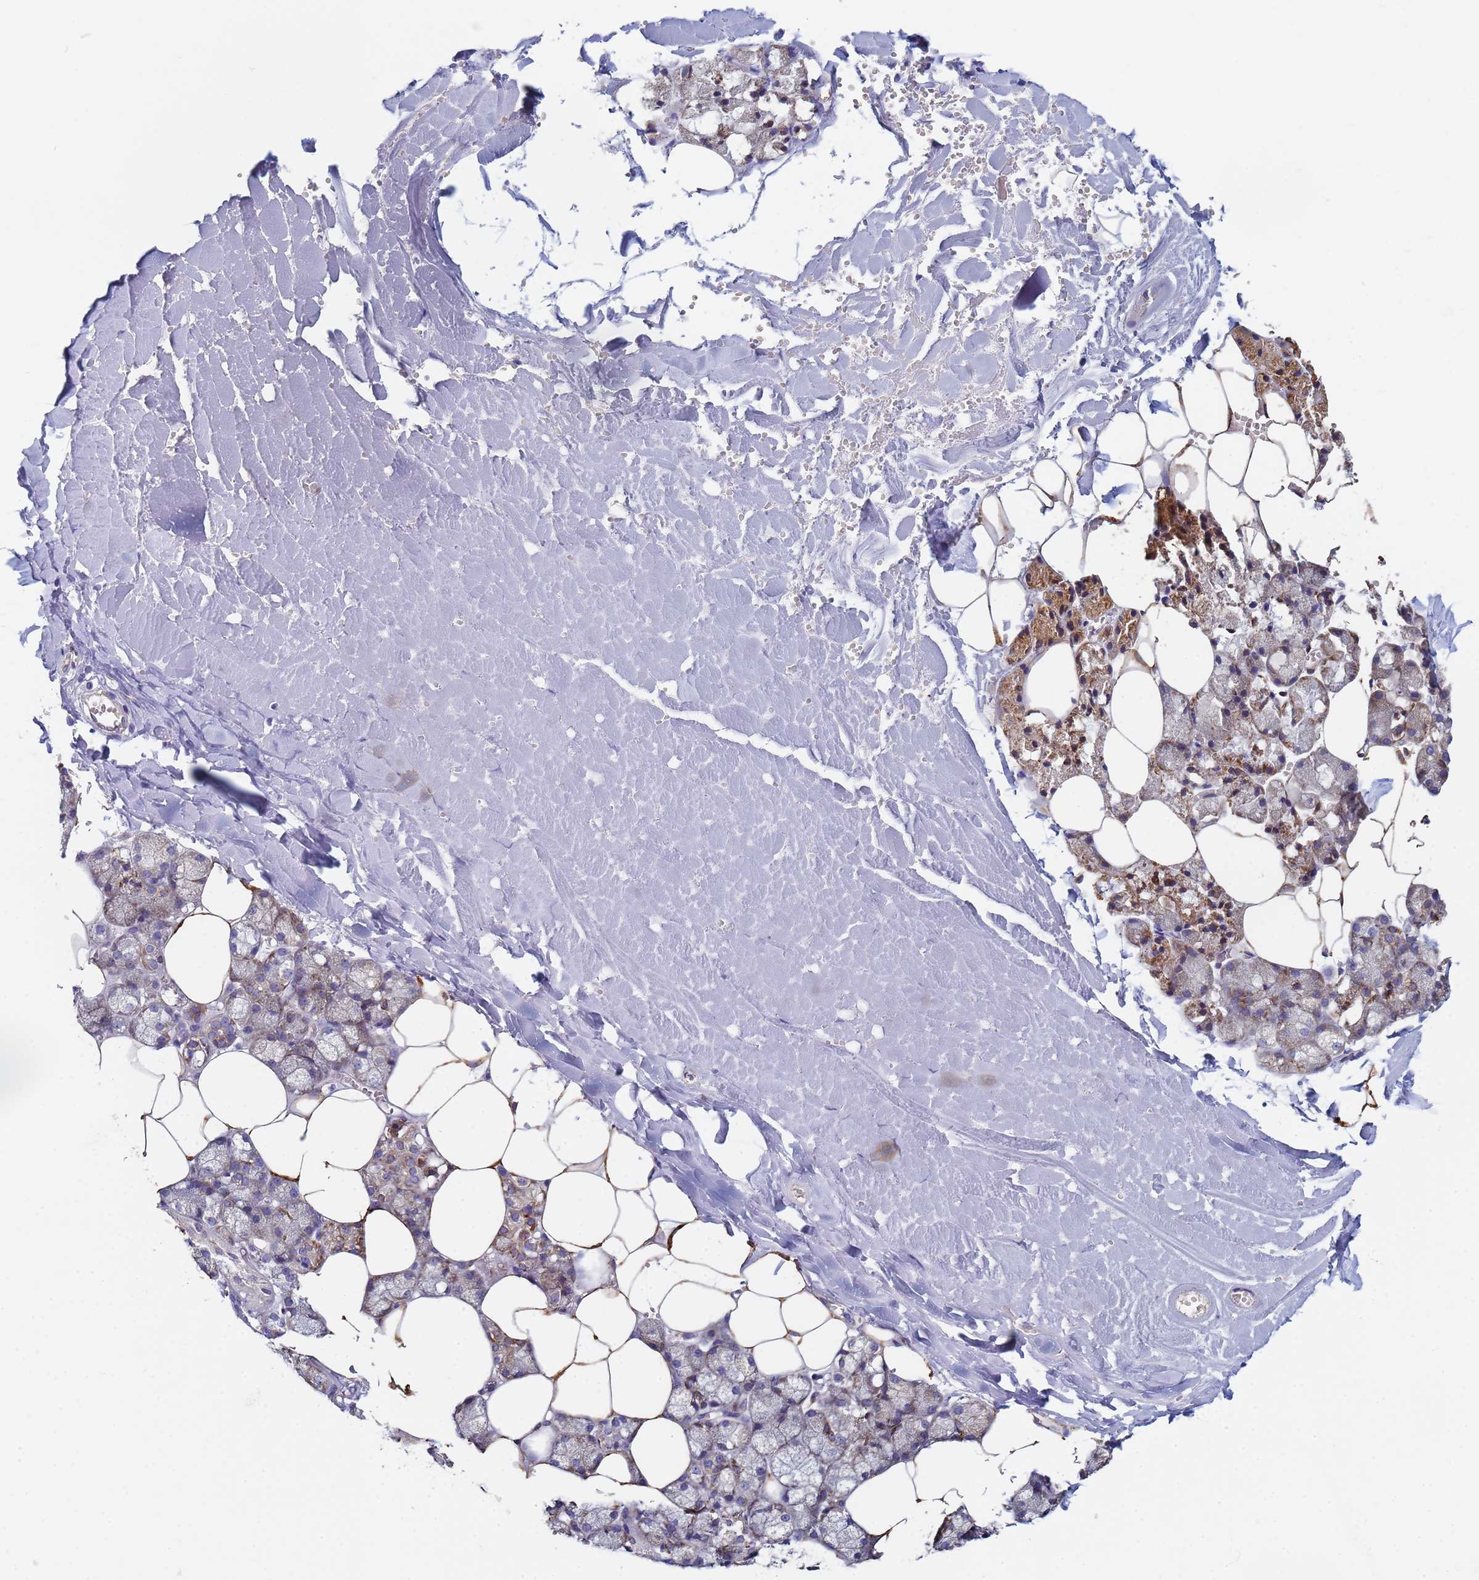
{"staining": {"intensity": "strong", "quantity": "25%-75%", "location": "cytoplasmic/membranous"}, "tissue": "salivary gland", "cell_type": "Glandular cells", "image_type": "normal", "snomed": [{"axis": "morphology", "description": "Normal tissue, NOS"}, {"axis": "topography", "description": "Salivary gland"}], "caption": "Immunohistochemistry (DAB (3,3'-diaminobenzidine)) staining of benign salivary gland displays strong cytoplasmic/membranous protein positivity in approximately 25%-75% of glandular cells. Nuclei are stained in blue.", "gene": "GDAP2", "patient": {"sex": "male", "age": 62}}